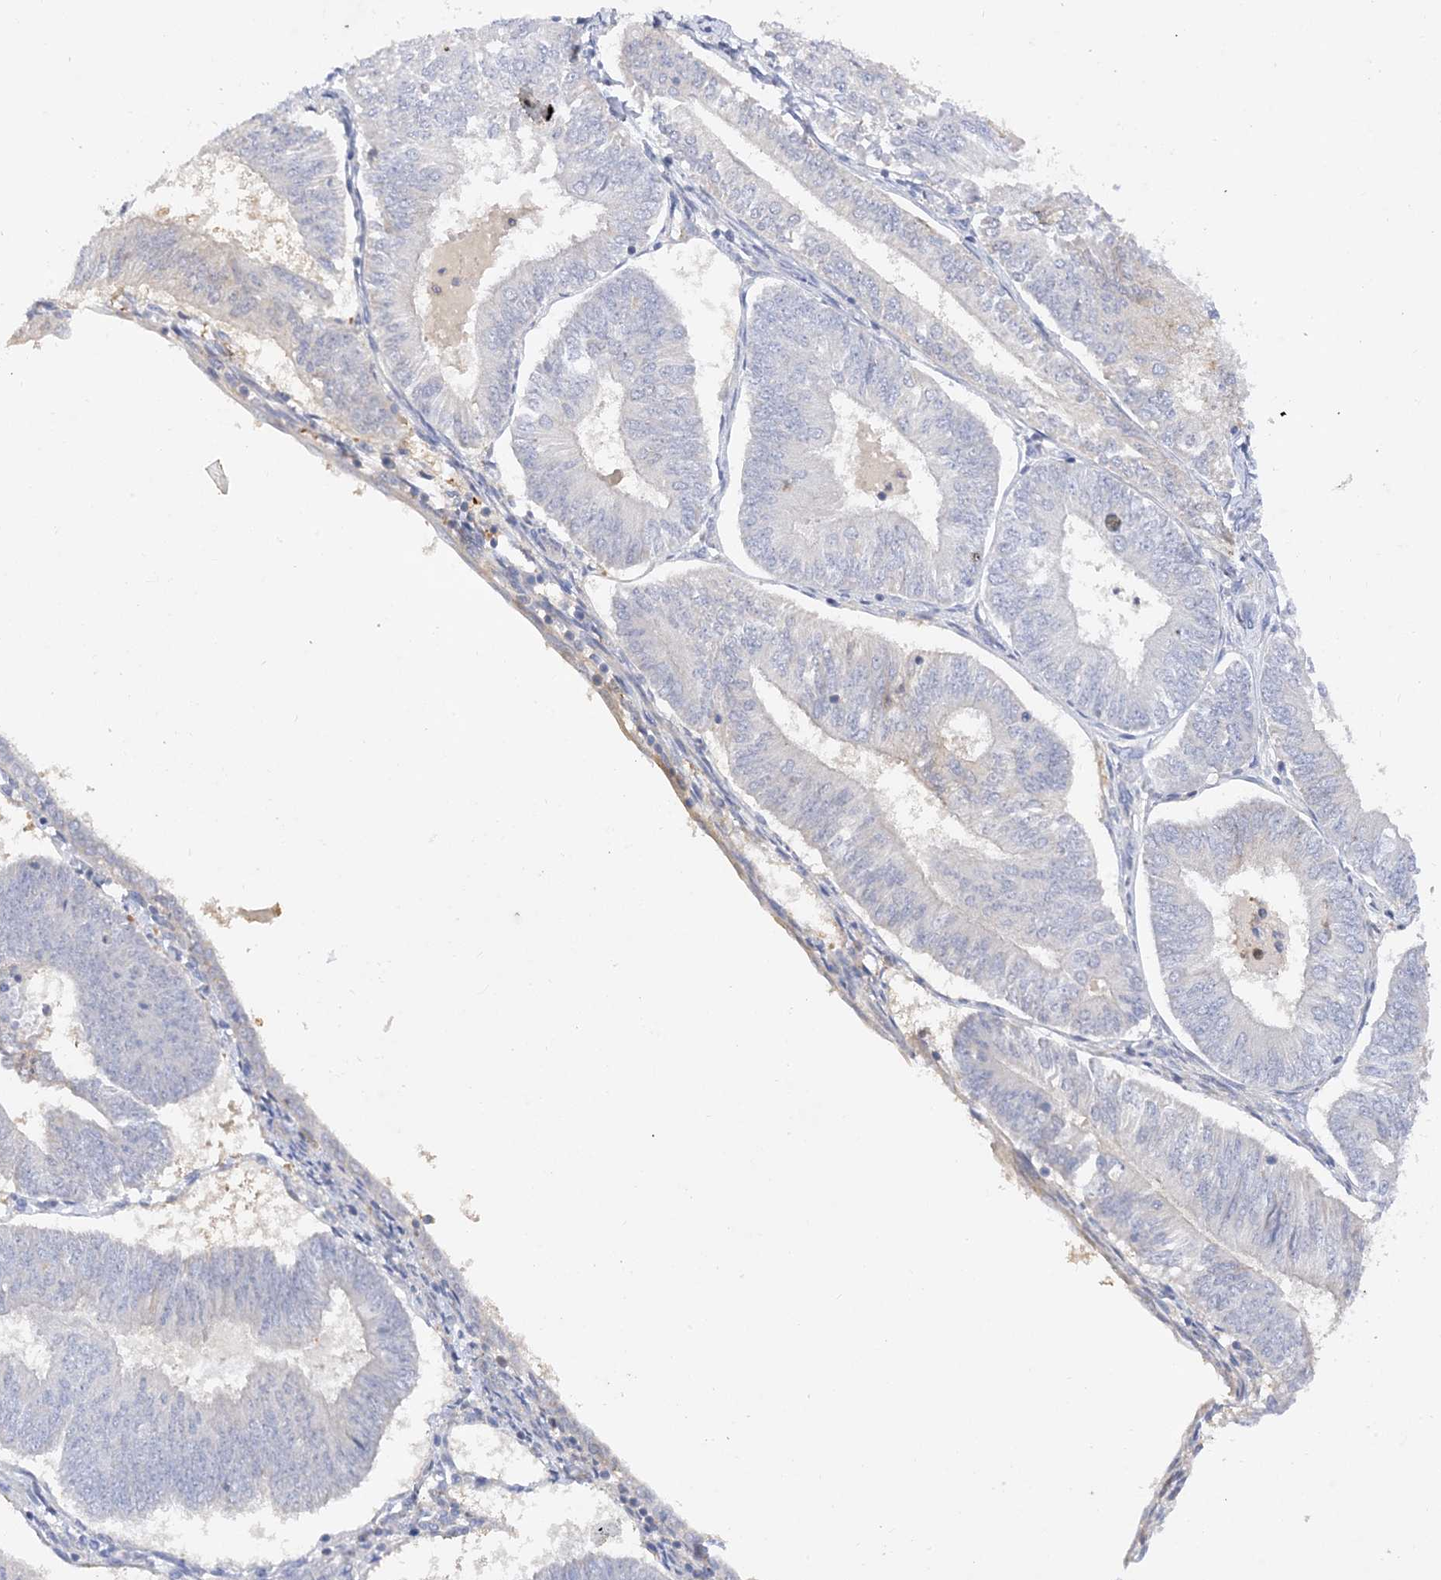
{"staining": {"intensity": "negative", "quantity": "none", "location": "none"}, "tissue": "endometrial cancer", "cell_type": "Tumor cells", "image_type": "cancer", "snomed": [{"axis": "morphology", "description": "Adenocarcinoma, NOS"}, {"axis": "topography", "description": "Endometrium"}], "caption": "Endometrial cancer stained for a protein using immunohistochemistry (IHC) displays no staining tumor cells.", "gene": "ARV1", "patient": {"sex": "female", "age": 58}}